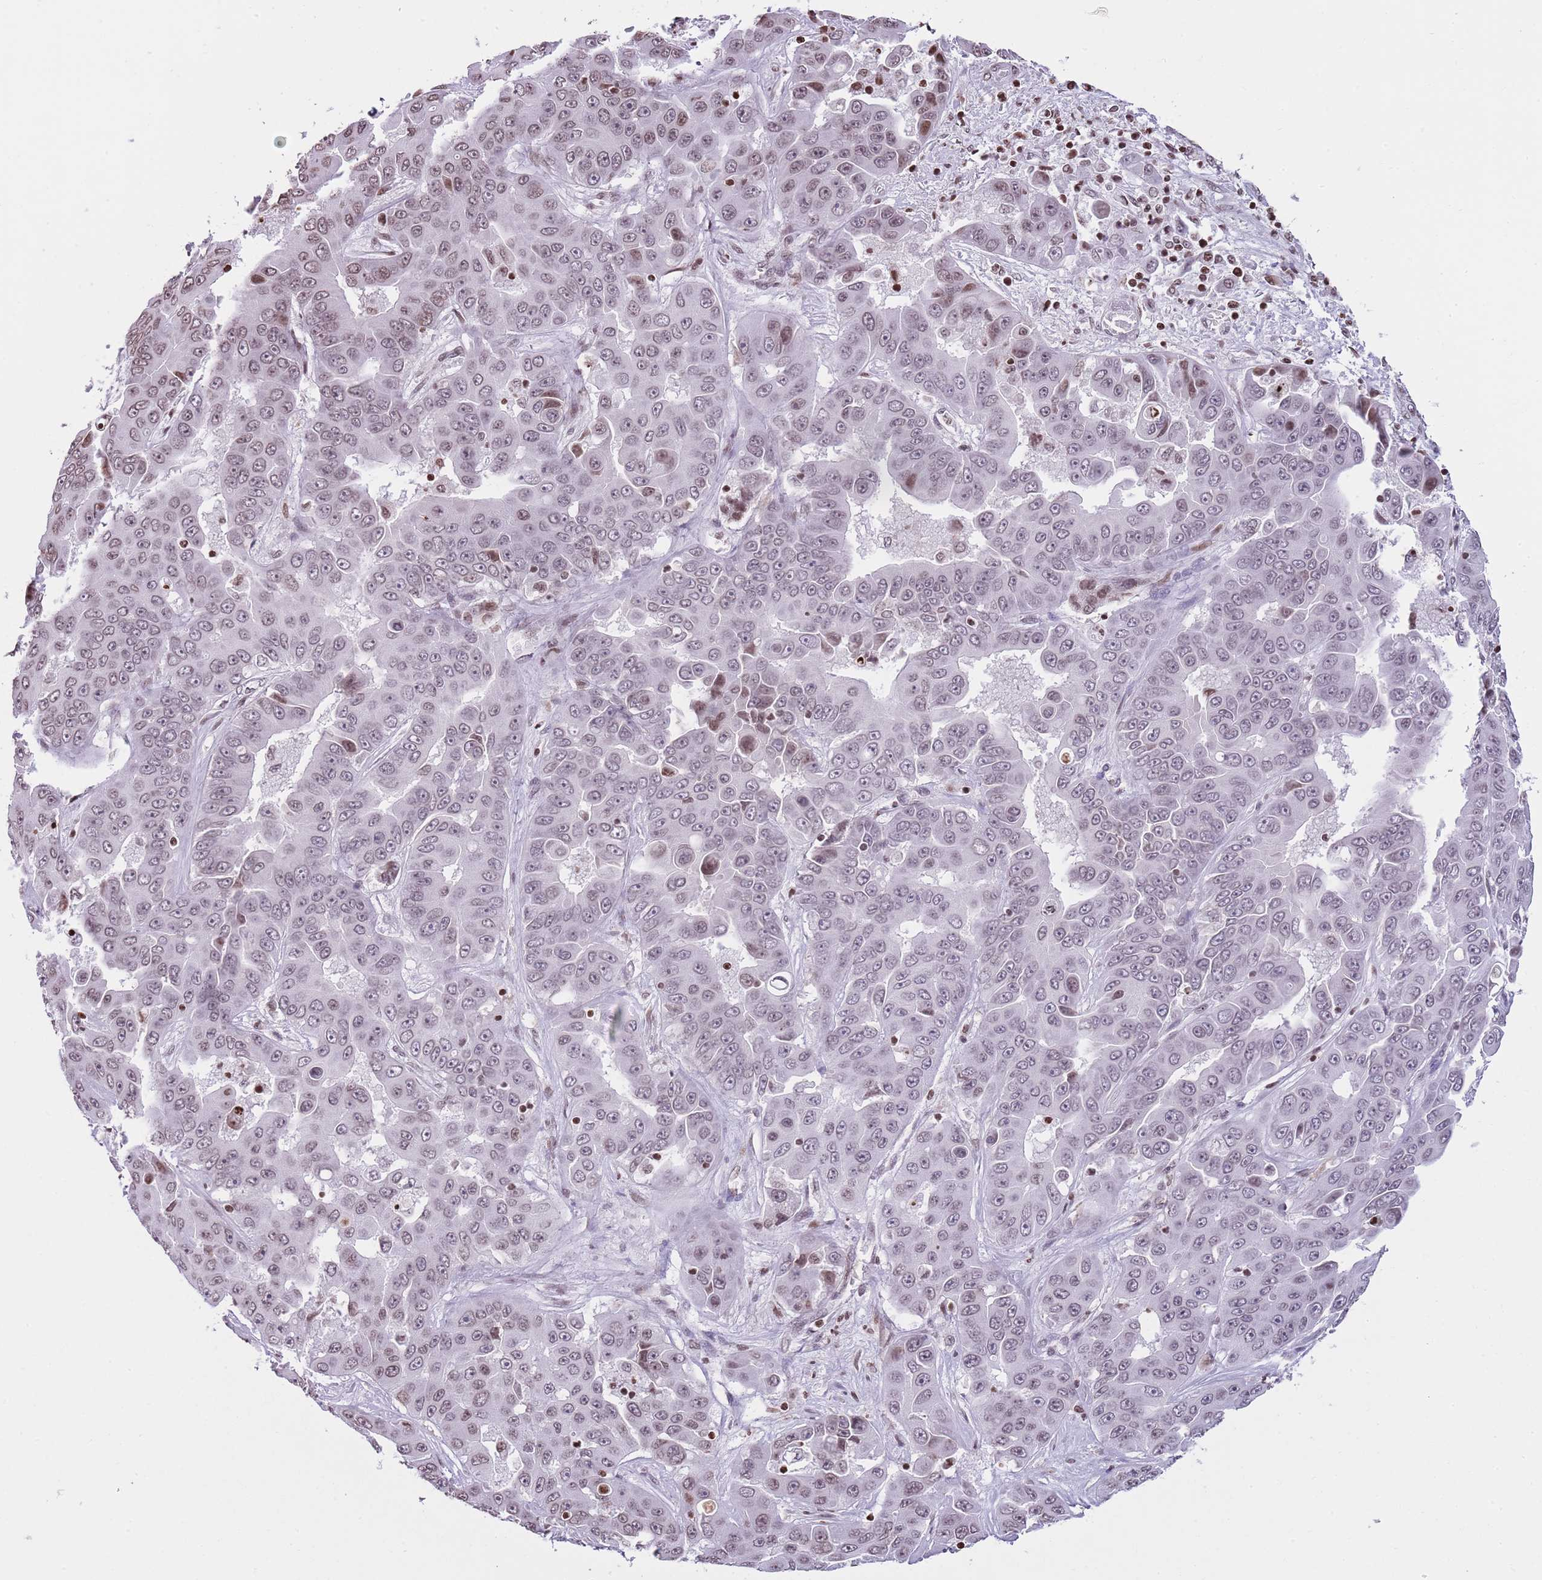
{"staining": {"intensity": "weak", "quantity": "25%-75%", "location": "nuclear"}, "tissue": "liver cancer", "cell_type": "Tumor cells", "image_type": "cancer", "snomed": [{"axis": "morphology", "description": "Cholangiocarcinoma"}, {"axis": "topography", "description": "Liver"}], "caption": "The photomicrograph exhibits a brown stain indicating the presence of a protein in the nuclear of tumor cells in liver cancer. (brown staining indicates protein expression, while blue staining denotes nuclei).", "gene": "KPNA3", "patient": {"sex": "female", "age": 52}}